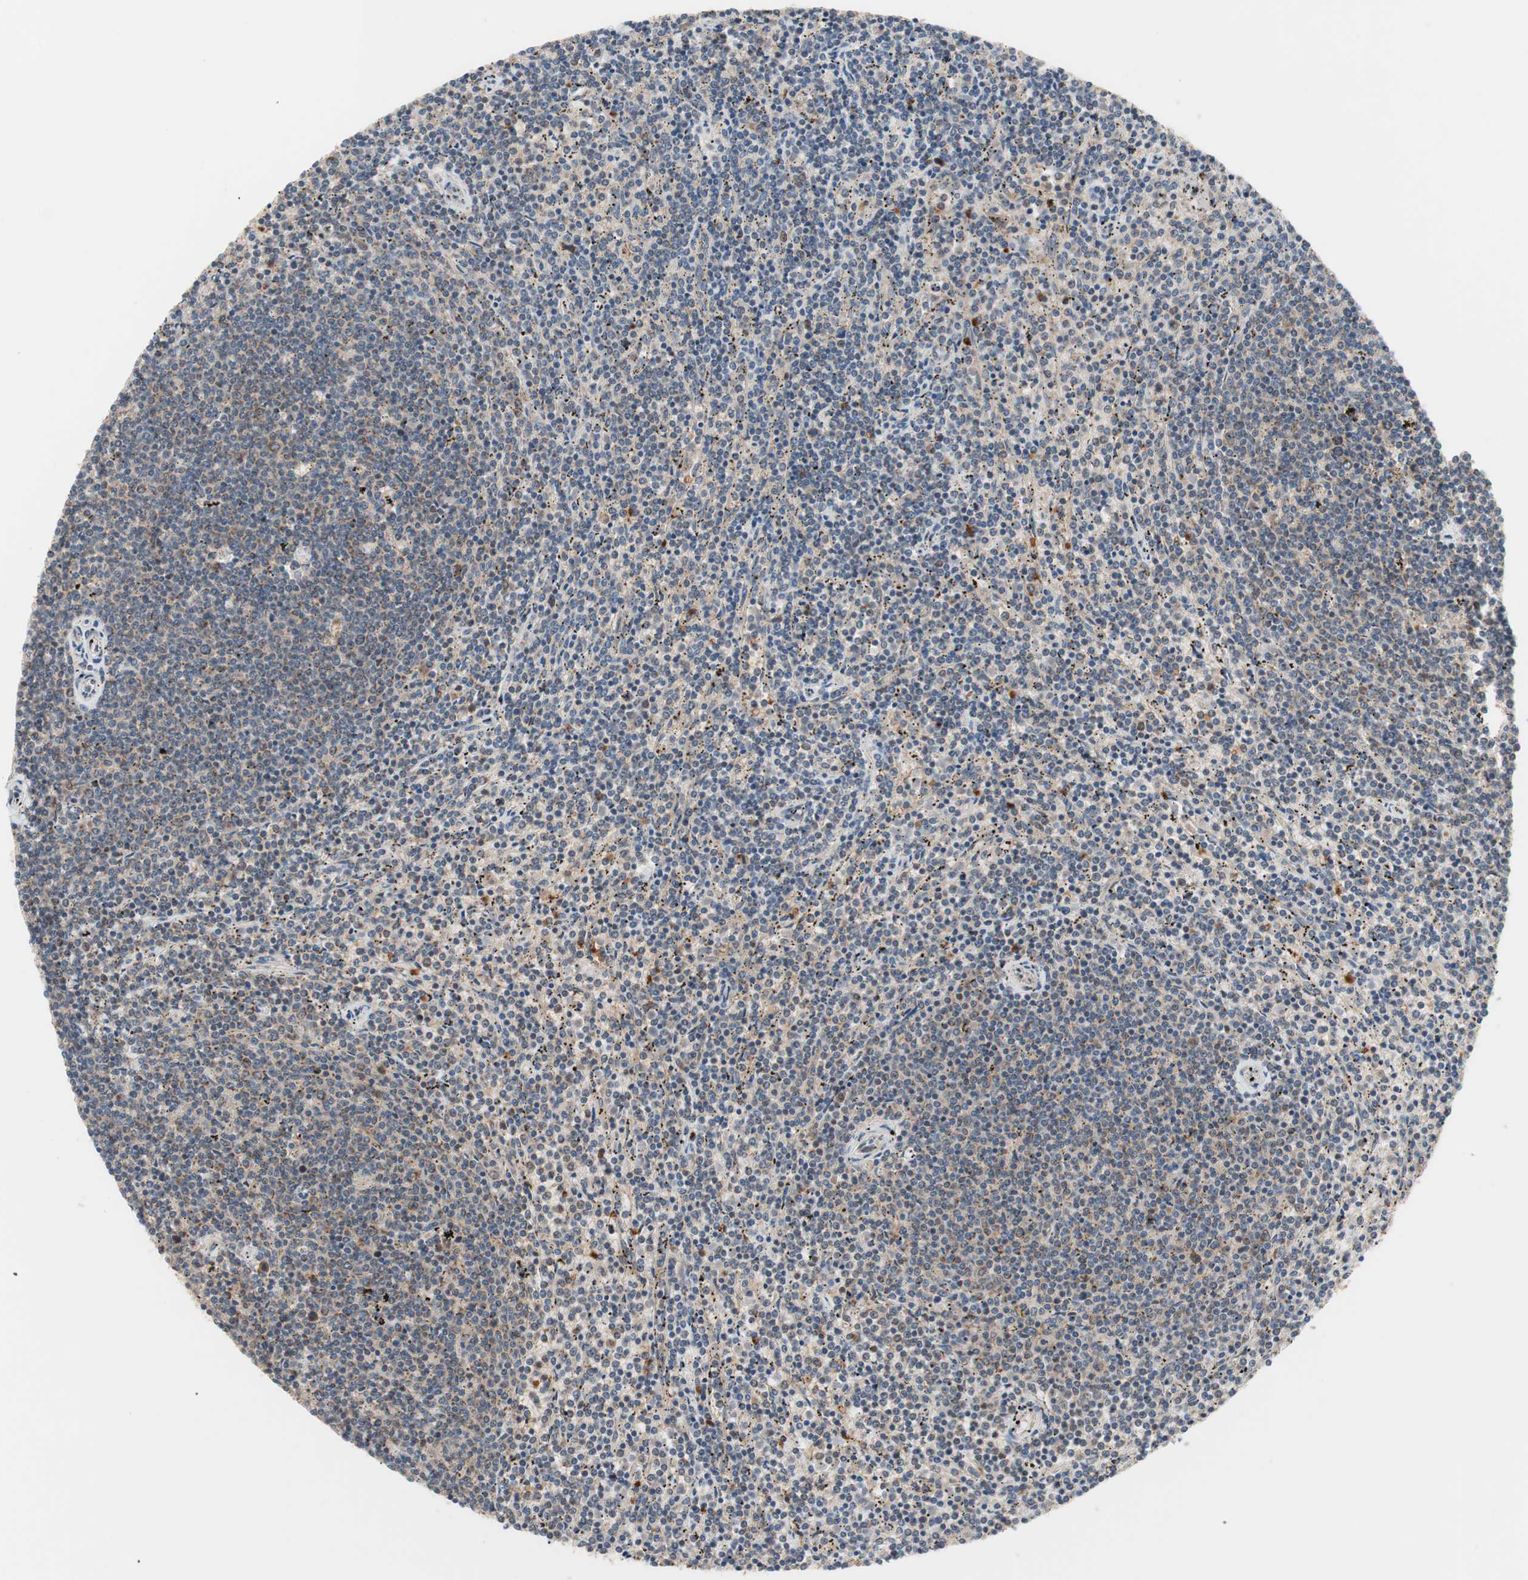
{"staining": {"intensity": "weak", "quantity": ">75%", "location": "cytoplasmic/membranous"}, "tissue": "lymphoma", "cell_type": "Tumor cells", "image_type": "cancer", "snomed": [{"axis": "morphology", "description": "Malignant lymphoma, non-Hodgkin's type, Low grade"}, {"axis": "topography", "description": "Spleen"}], "caption": "Protein staining shows weak cytoplasmic/membranous positivity in about >75% of tumor cells in low-grade malignant lymphoma, non-Hodgkin's type.", "gene": "HMBS", "patient": {"sex": "female", "age": 50}}